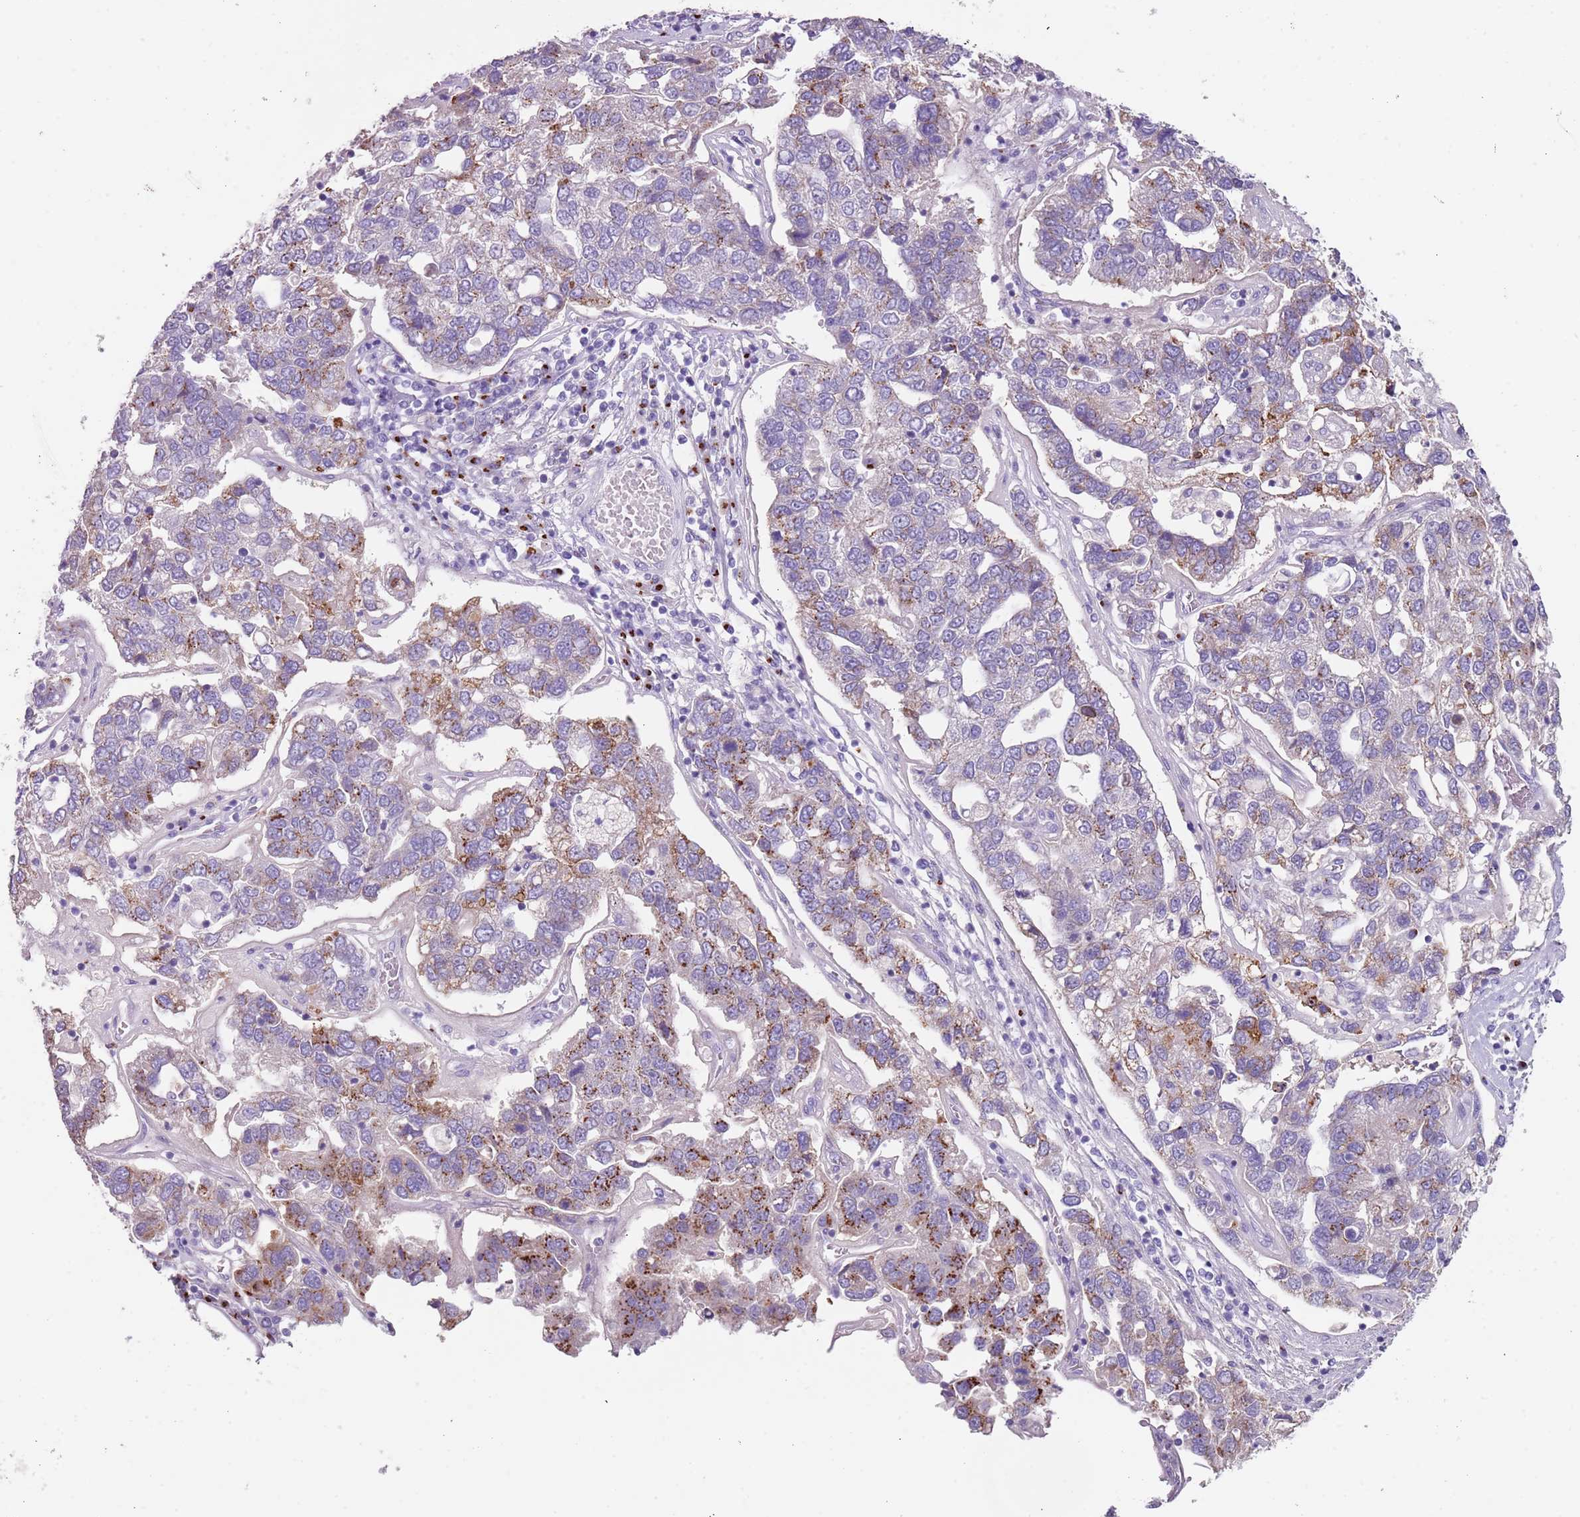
{"staining": {"intensity": "moderate", "quantity": "<25%", "location": "cytoplasmic/membranous"}, "tissue": "pancreatic cancer", "cell_type": "Tumor cells", "image_type": "cancer", "snomed": [{"axis": "morphology", "description": "Adenocarcinoma, NOS"}, {"axis": "topography", "description": "Pancreas"}], "caption": "Pancreatic cancer (adenocarcinoma) stained for a protein (brown) displays moderate cytoplasmic/membranous positive staining in about <25% of tumor cells.", "gene": "C2CD3", "patient": {"sex": "female", "age": 61}}